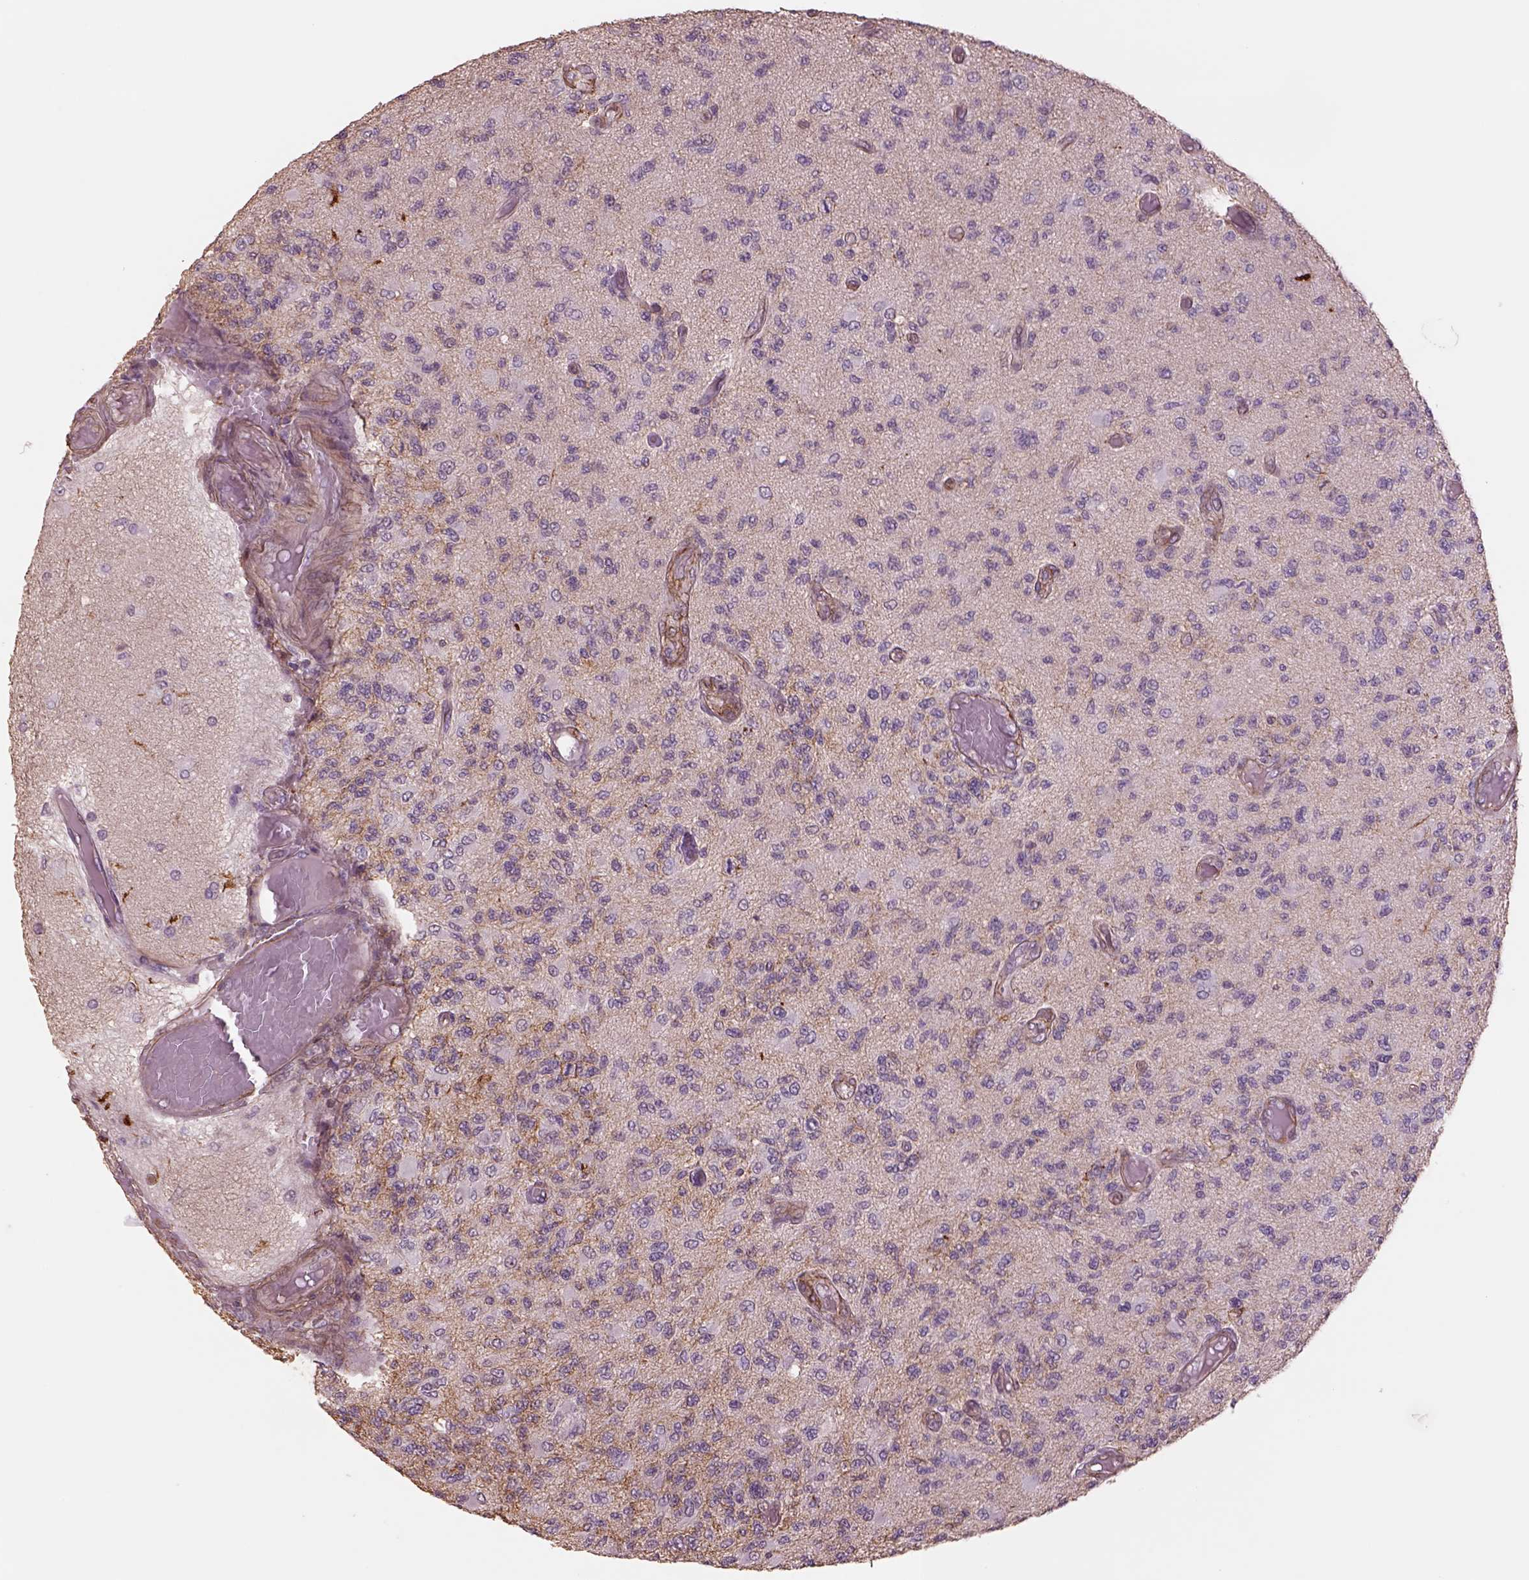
{"staining": {"intensity": "negative", "quantity": "none", "location": "none"}, "tissue": "glioma", "cell_type": "Tumor cells", "image_type": "cancer", "snomed": [{"axis": "morphology", "description": "Glioma, malignant, High grade"}, {"axis": "topography", "description": "Brain"}], "caption": "Histopathology image shows no significant protein staining in tumor cells of high-grade glioma (malignant). (Brightfield microscopy of DAB (3,3'-diaminobenzidine) IHC at high magnification).", "gene": "LIN7A", "patient": {"sex": "female", "age": 63}}